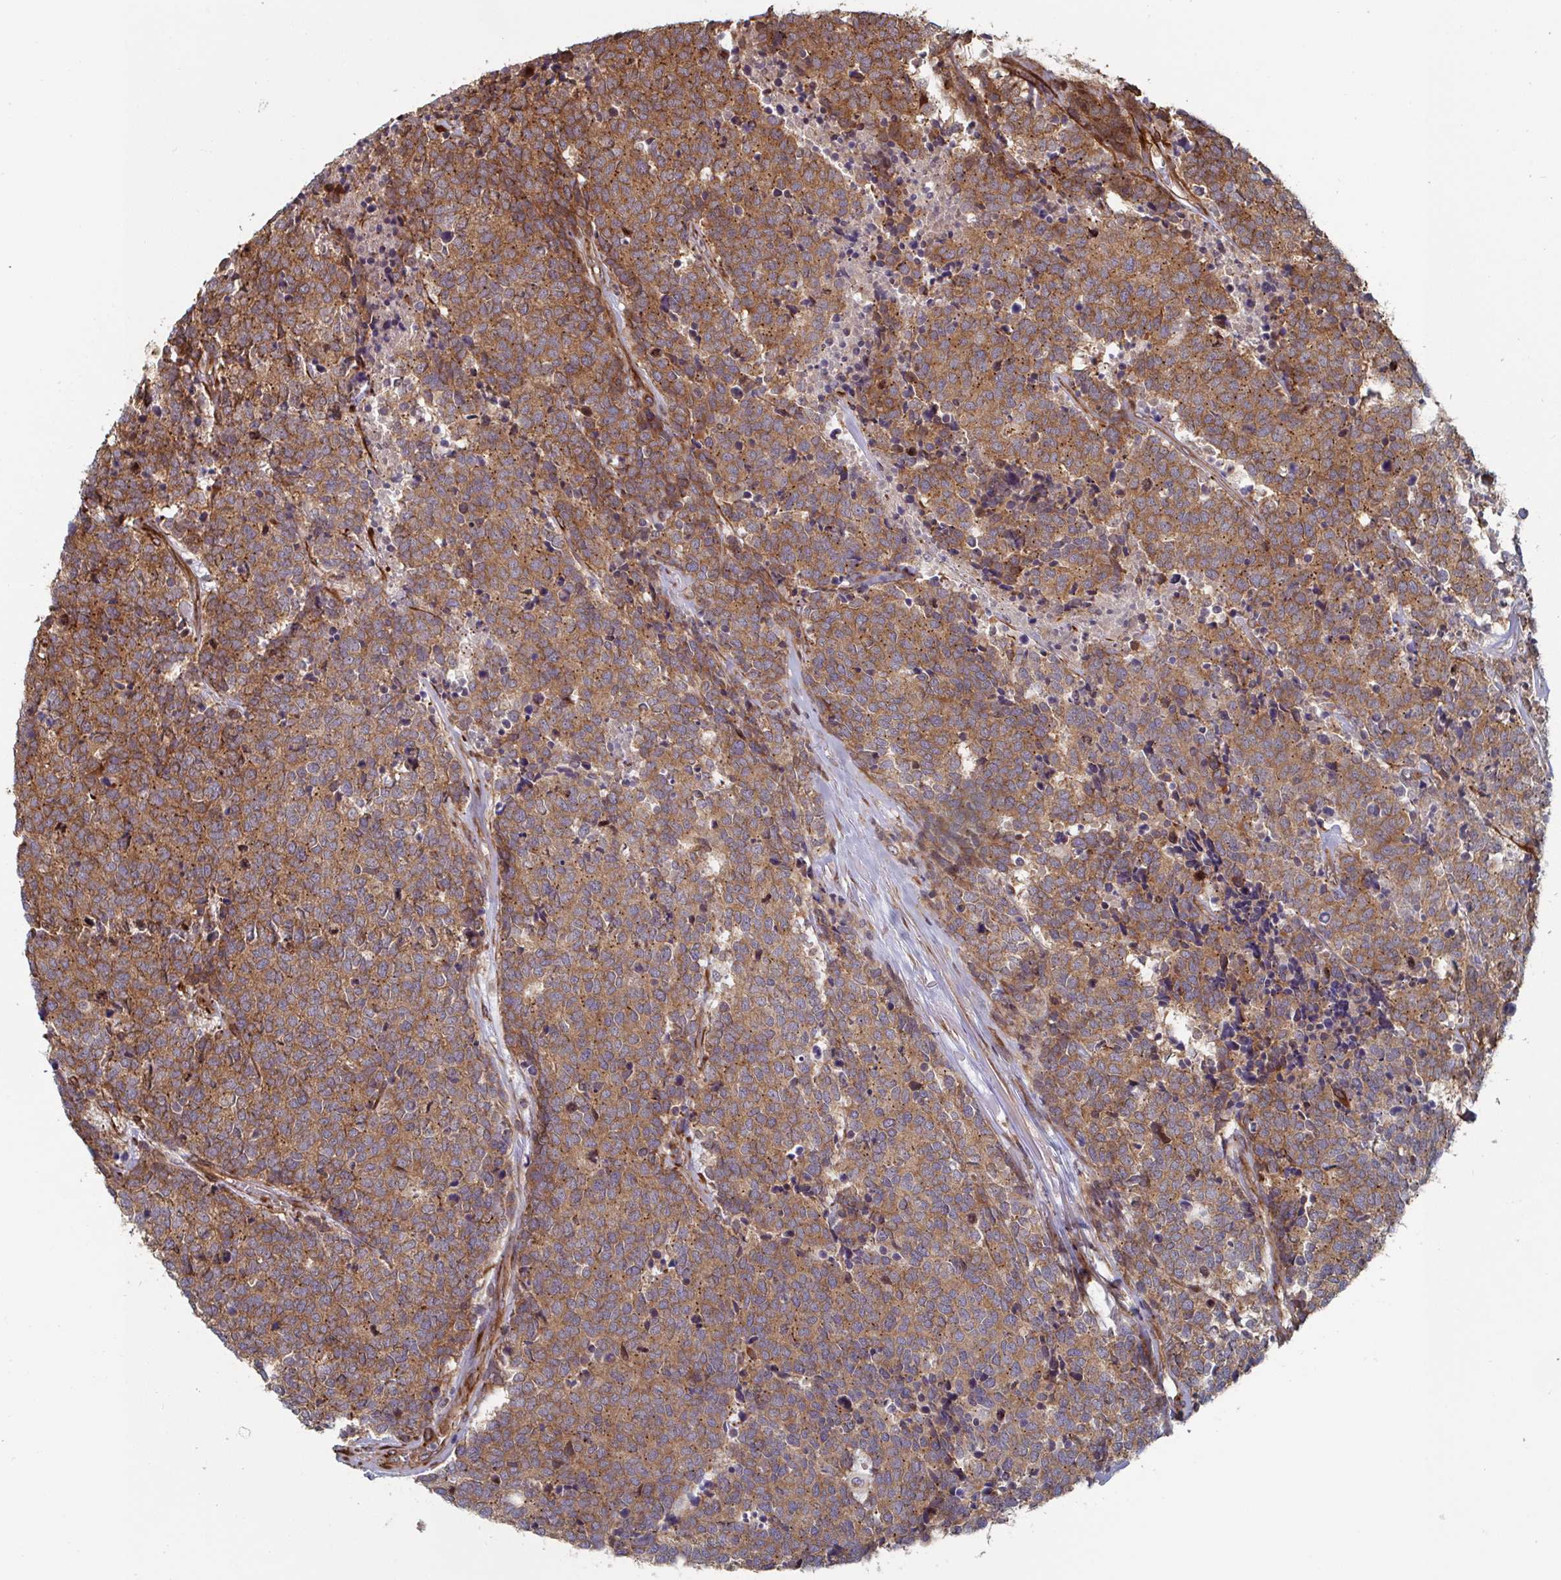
{"staining": {"intensity": "moderate", "quantity": ">75%", "location": "cytoplasmic/membranous"}, "tissue": "carcinoid", "cell_type": "Tumor cells", "image_type": "cancer", "snomed": [{"axis": "morphology", "description": "Carcinoid, malignant, NOS"}, {"axis": "topography", "description": "Skin"}], "caption": "An image of human carcinoid stained for a protein exhibits moderate cytoplasmic/membranous brown staining in tumor cells. The staining is performed using DAB (3,3'-diaminobenzidine) brown chromogen to label protein expression. The nuclei are counter-stained blue using hematoxylin.", "gene": "DVL3", "patient": {"sex": "female", "age": 79}}